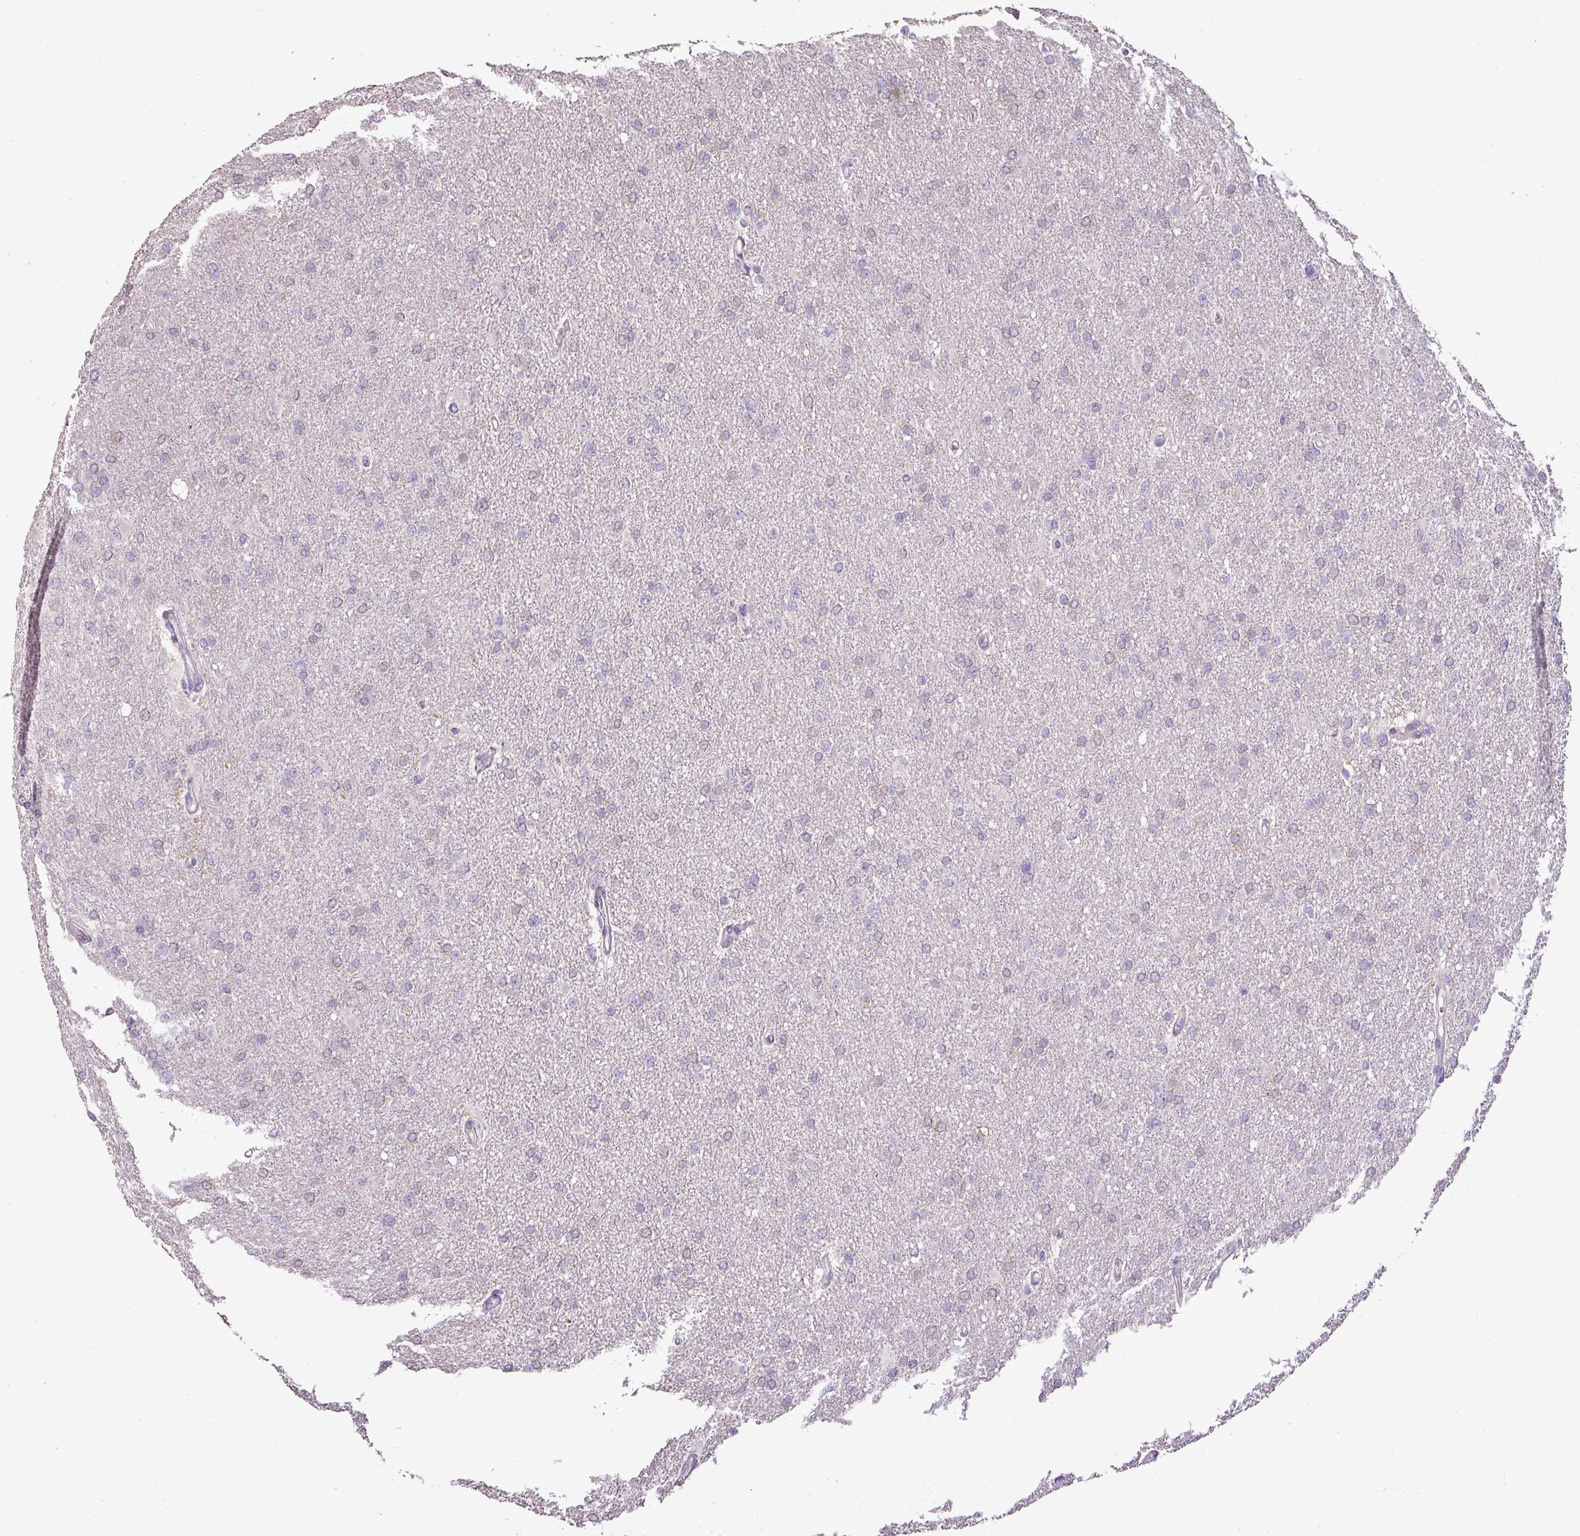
{"staining": {"intensity": "negative", "quantity": "none", "location": "none"}, "tissue": "glioma", "cell_type": "Tumor cells", "image_type": "cancer", "snomed": [{"axis": "morphology", "description": "Glioma, malignant, High grade"}, {"axis": "topography", "description": "Cerebral cortex"}], "caption": "Tumor cells are negative for brown protein staining in glioma. Nuclei are stained in blue.", "gene": "LY9", "patient": {"sex": "female", "age": 36}}